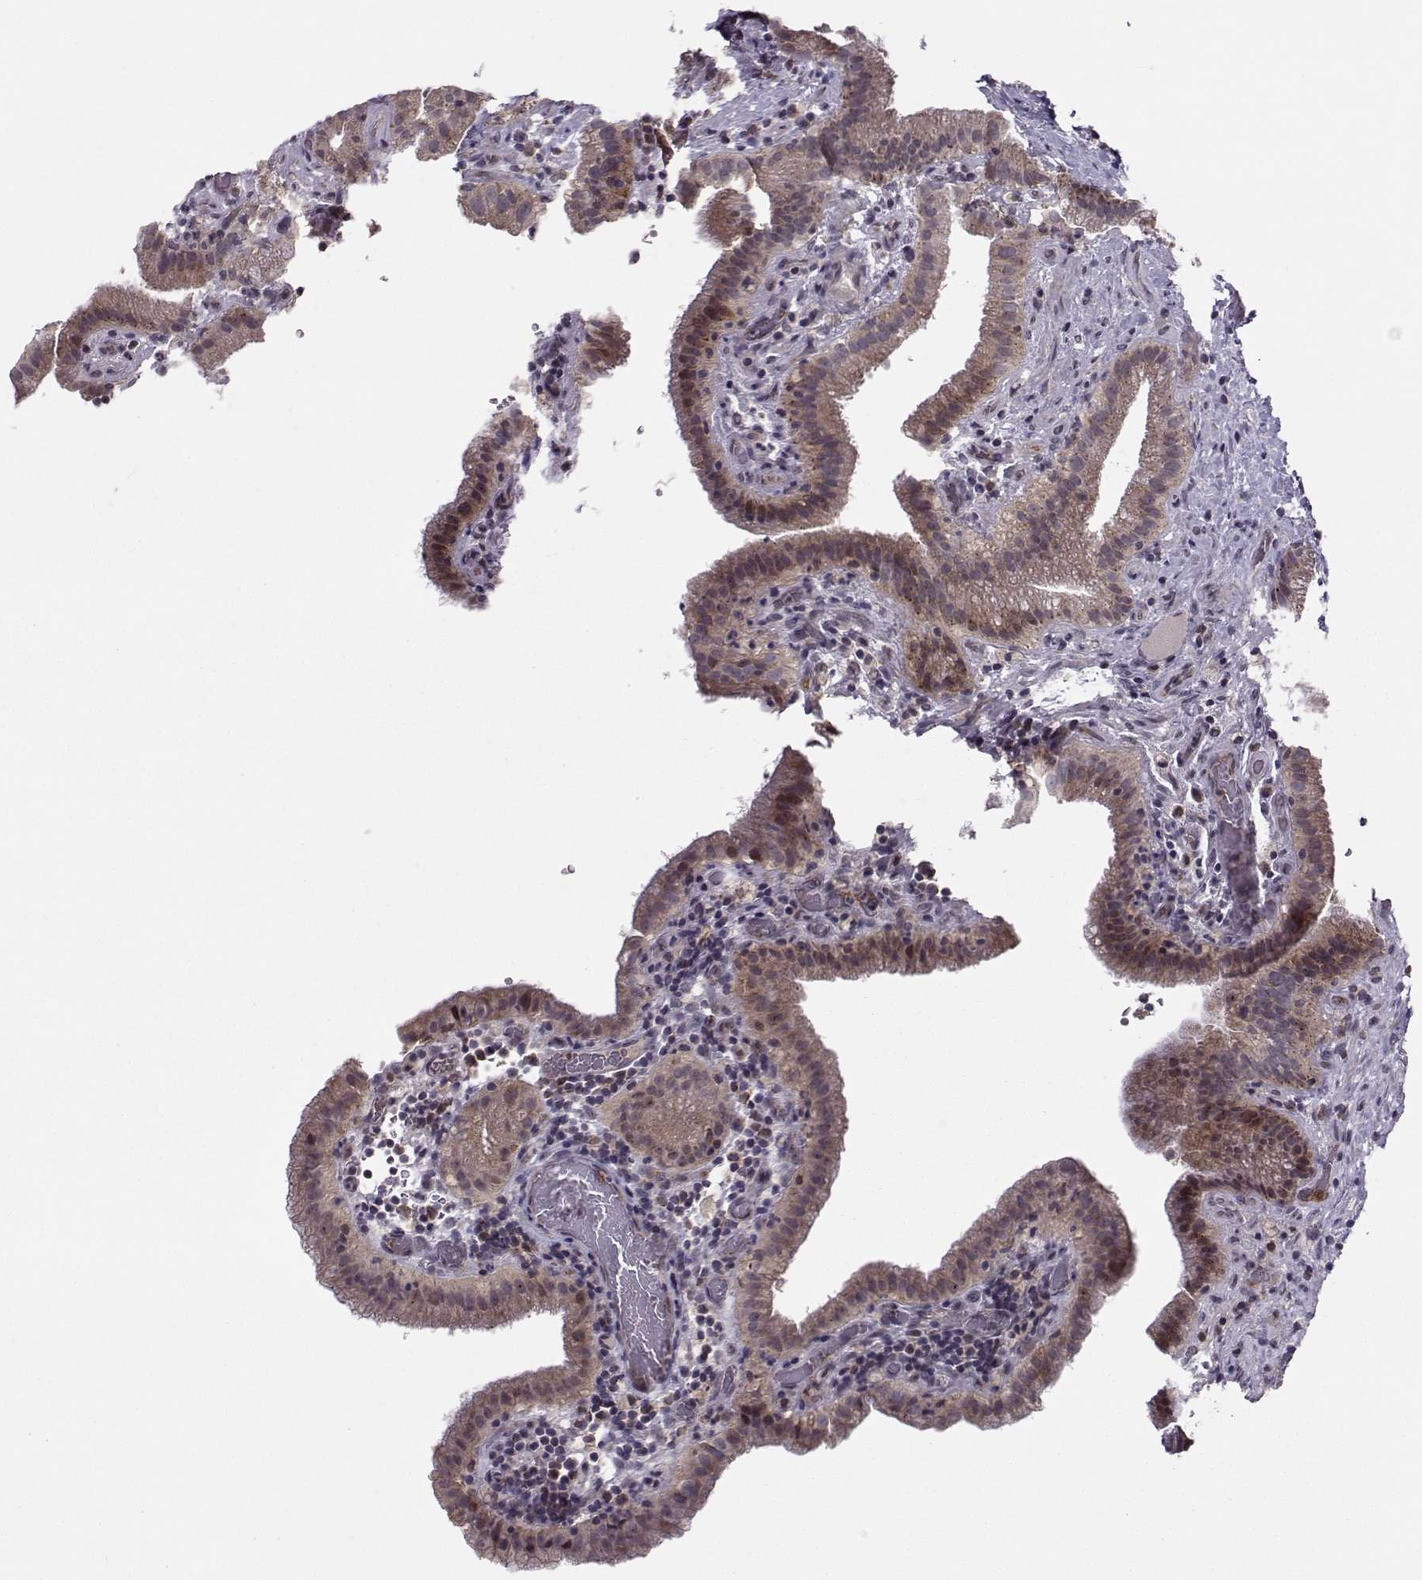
{"staining": {"intensity": "moderate", "quantity": ">75%", "location": "cytoplasmic/membranous"}, "tissue": "gallbladder", "cell_type": "Glandular cells", "image_type": "normal", "snomed": [{"axis": "morphology", "description": "Normal tissue, NOS"}, {"axis": "topography", "description": "Gallbladder"}], "caption": "A high-resolution micrograph shows immunohistochemistry staining of unremarkable gallbladder, which reveals moderate cytoplasmic/membranous expression in approximately >75% of glandular cells.", "gene": "NECAB3", "patient": {"sex": "male", "age": 62}}